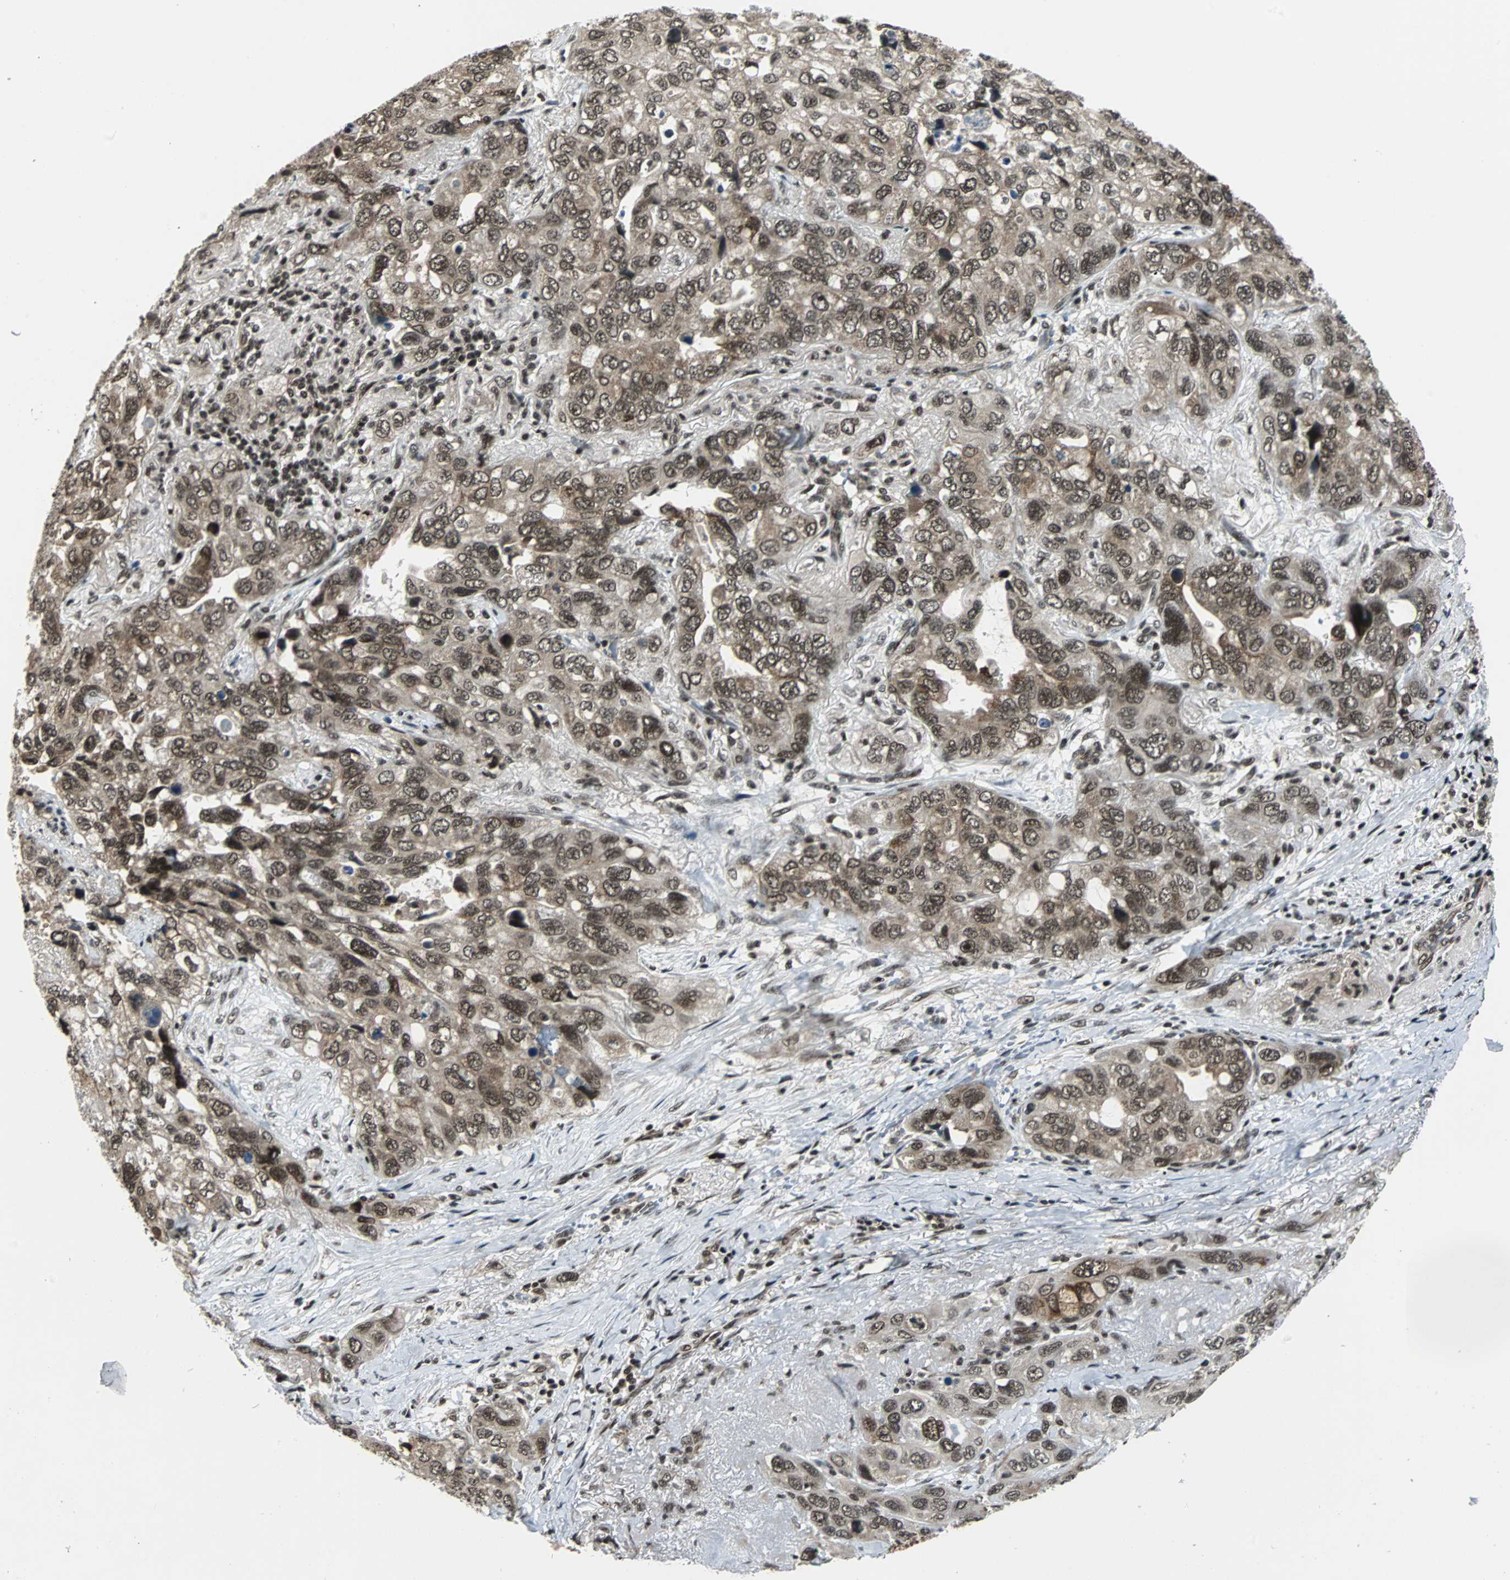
{"staining": {"intensity": "strong", "quantity": ">75%", "location": "cytoplasmic/membranous,nuclear"}, "tissue": "lung cancer", "cell_type": "Tumor cells", "image_type": "cancer", "snomed": [{"axis": "morphology", "description": "Squamous cell carcinoma, NOS"}, {"axis": "topography", "description": "Lung"}], "caption": "A brown stain labels strong cytoplasmic/membranous and nuclear positivity of a protein in lung cancer tumor cells.", "gene": "TAF5", "patient": {"sex": "female", "age": 73}}